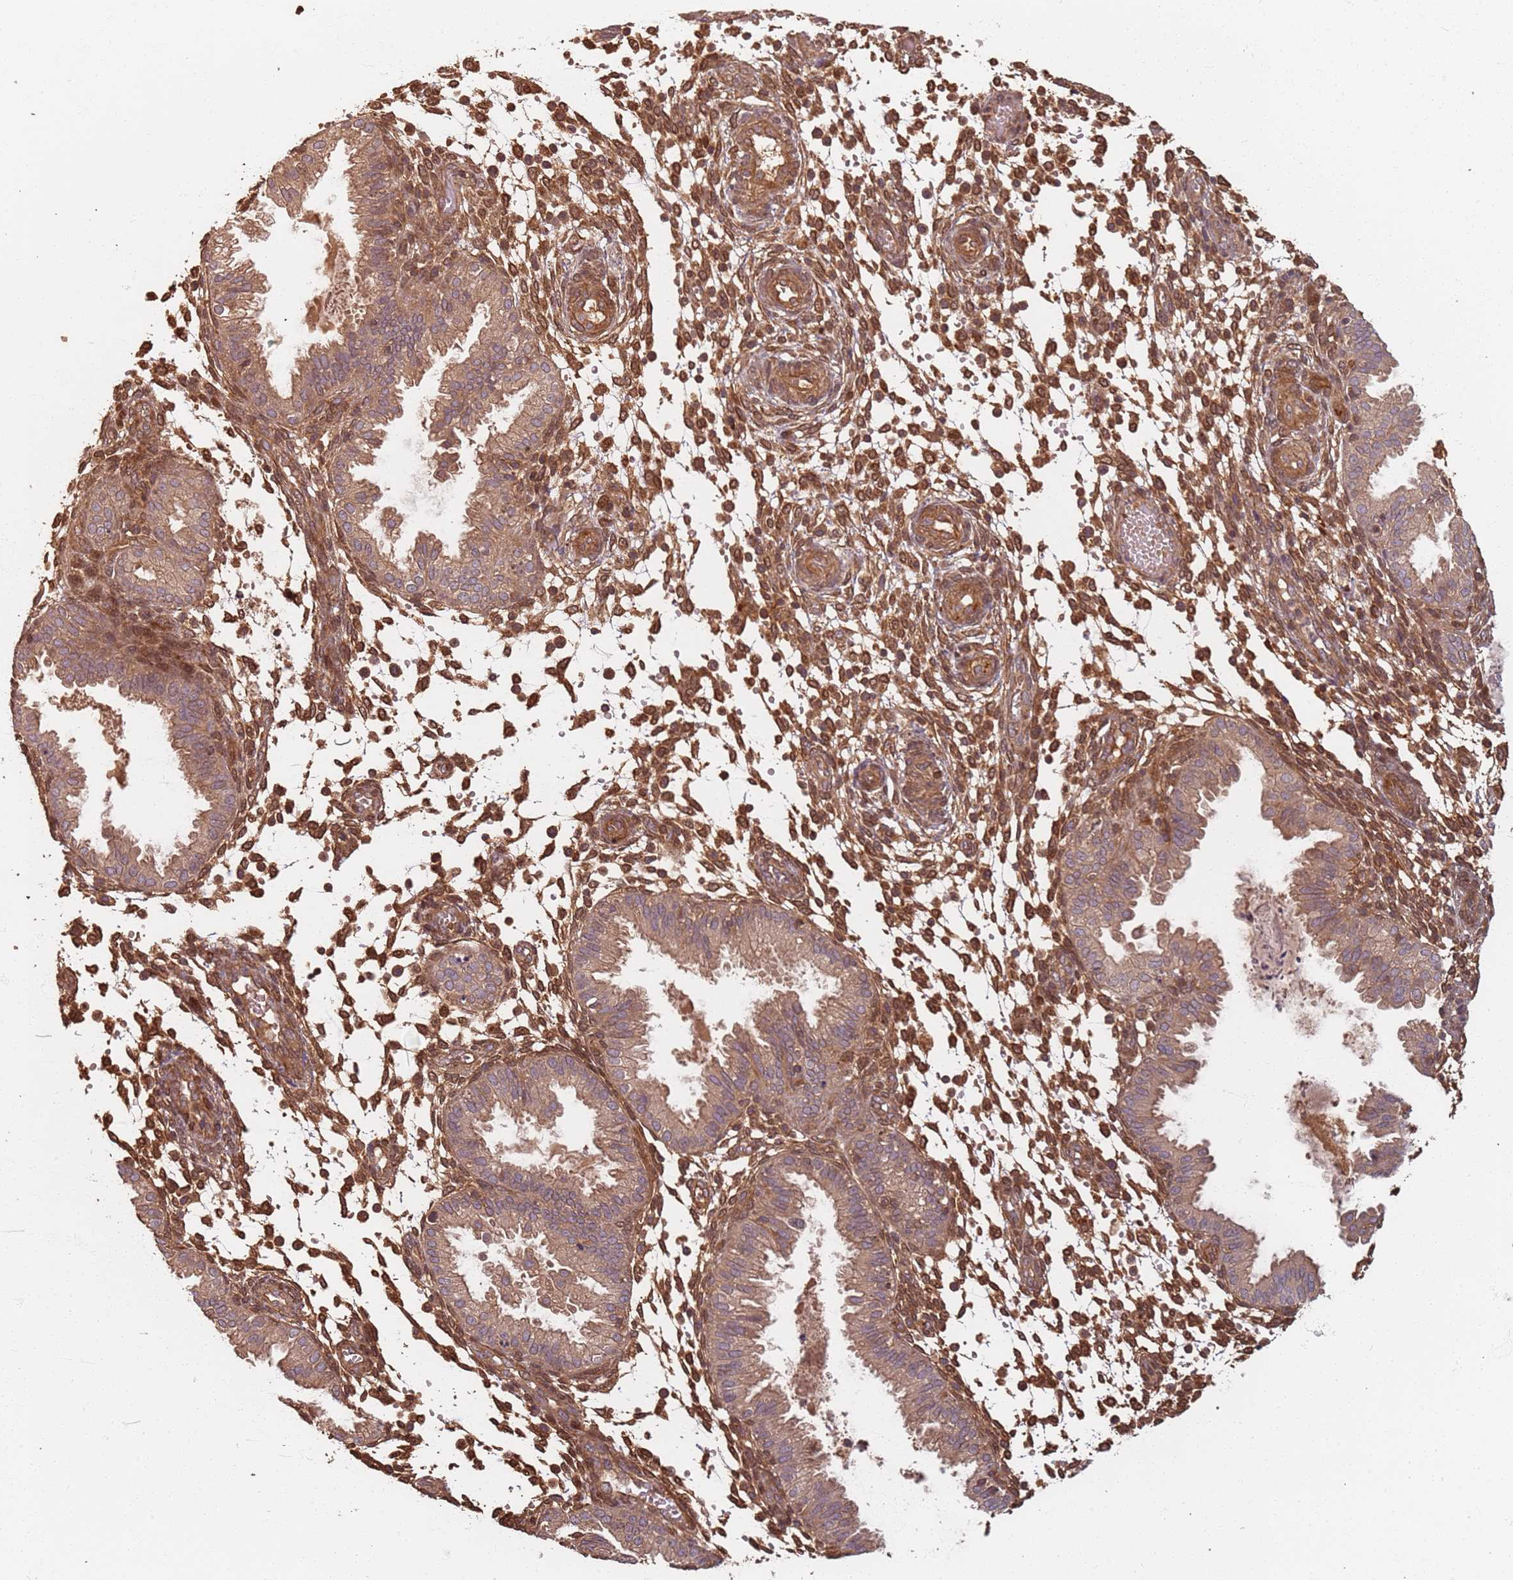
{"staining": {"intensity": "strong", "quantity": ">75%", "location": "cytoplasmic/membranous,nuclear"}, "tissue": "endometrium", "cell_type": "Cells in endometrial stroma", "image_type": "normal", "snomed": [{"axis": "morphology", "description": "Normal tissue, NOS"}, {"axis": "topography", "description": "Endometrium"}], "caption": "An immunohistochemistry photomicrograph of normal tissue is shown. Protein staining in brown shows strong cytoplasmic/membranous,nuclear positivity in endometrium within cells in endometrial stroma. Nuclei are stained in blue.", "gene": "SDCCAG8", "patient": {"sex": "female", "age": 33}}